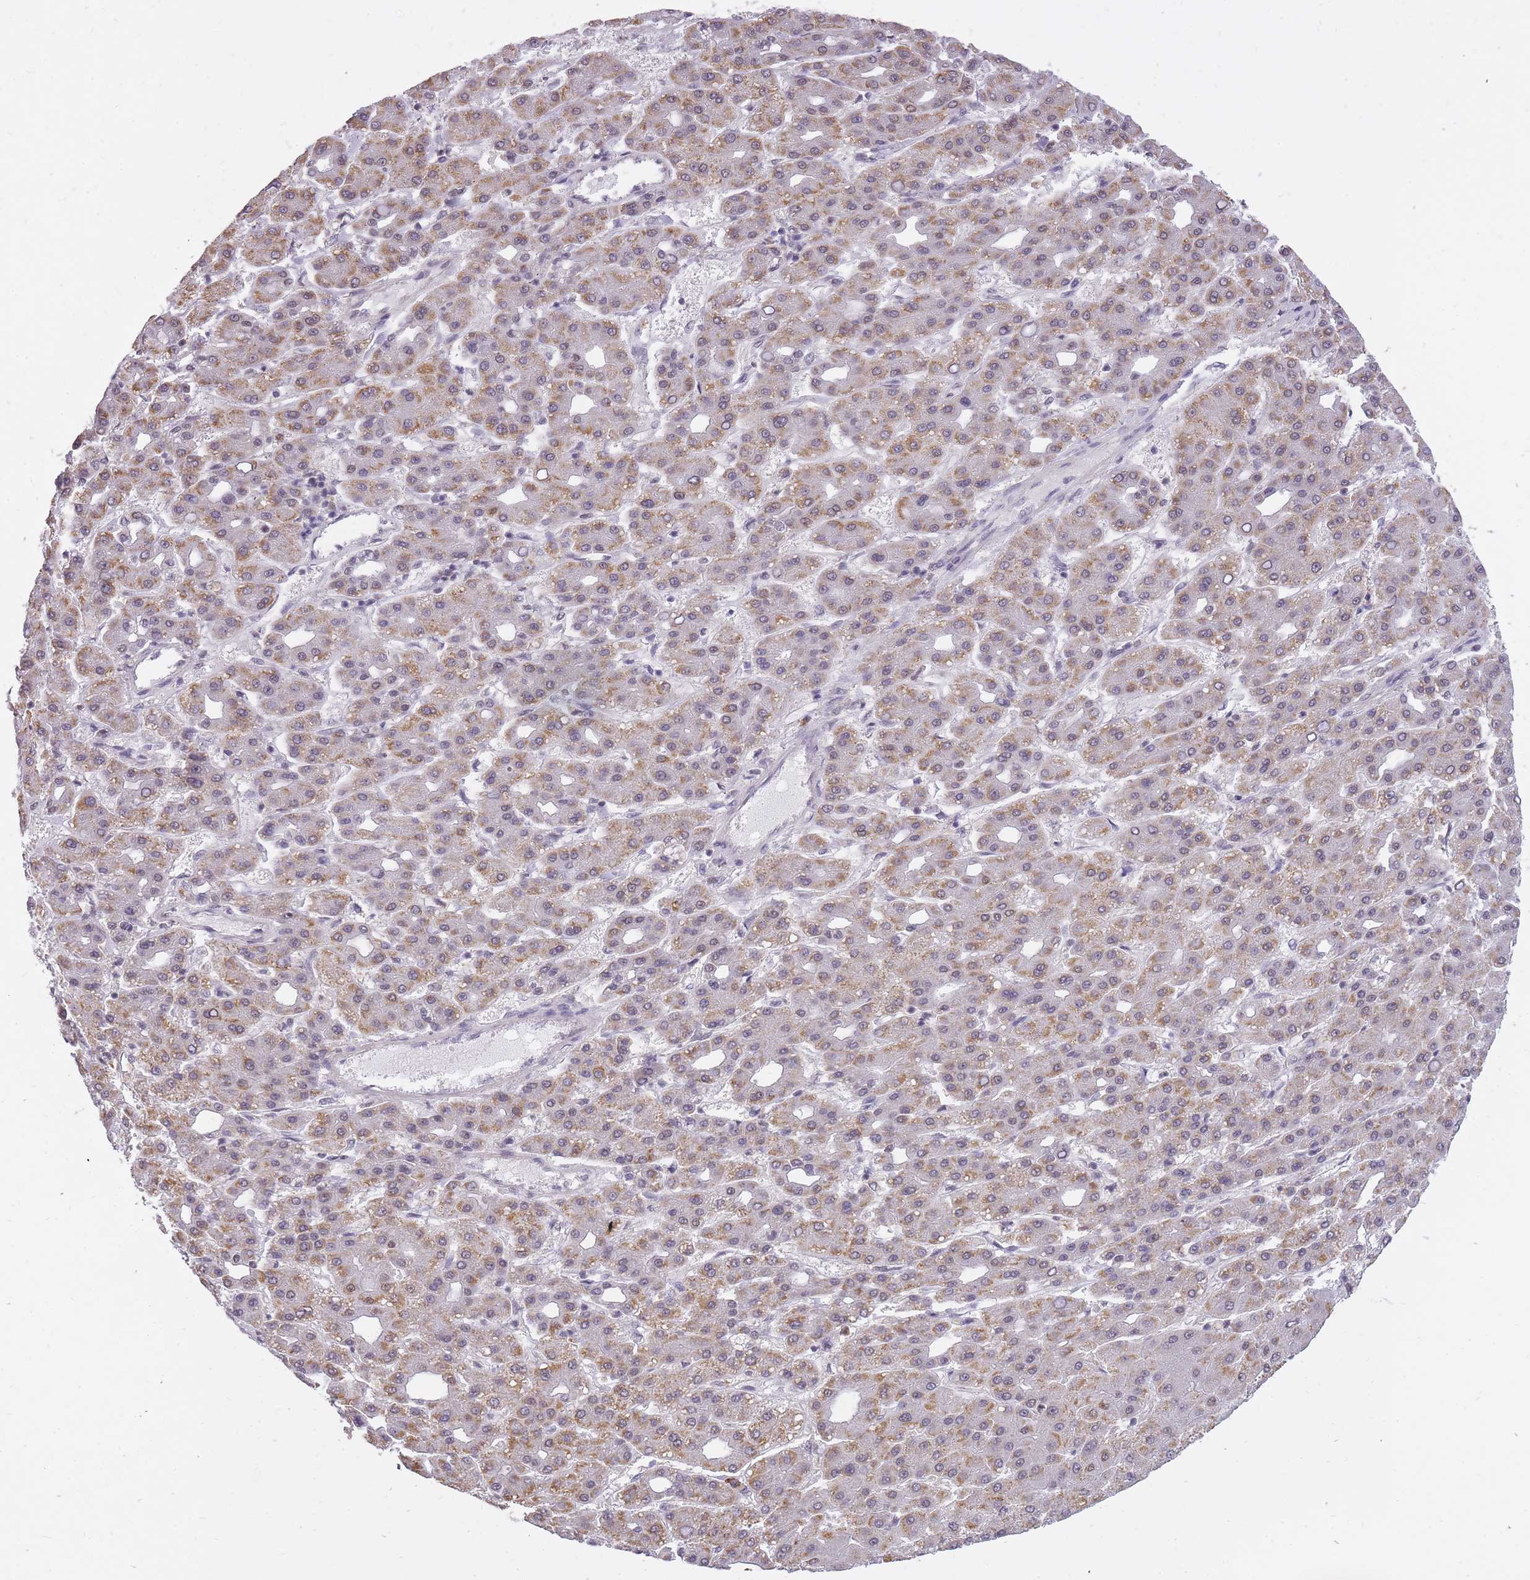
{"staining": {"intensity": "moderate", "quantity": ">75%", "location": "cytoplasmic/membranous"}, "tissue": "liver cancer", "cell_type": "Tumor cells", "image_type": "cancer", "snomed": [{"axis": "morphology", "description": "Carcinoma, Hepatocellular, NOS"}, {"axis": "topography", "description": "Liver"}], "caption": "Immunohistochemistry histopathology image of neoplastic tissue: human liver cancer (hepatocellular carcinoma) stained using IHC demonstrates medium levels of moderate protein expression localized specifically in the cytoplasmic/membranous of tumor cells, appearing as a cytoplasmic/membranous brown color.", "gene": "TIGD1", "patient": {"sex": "male", "age": 65}}